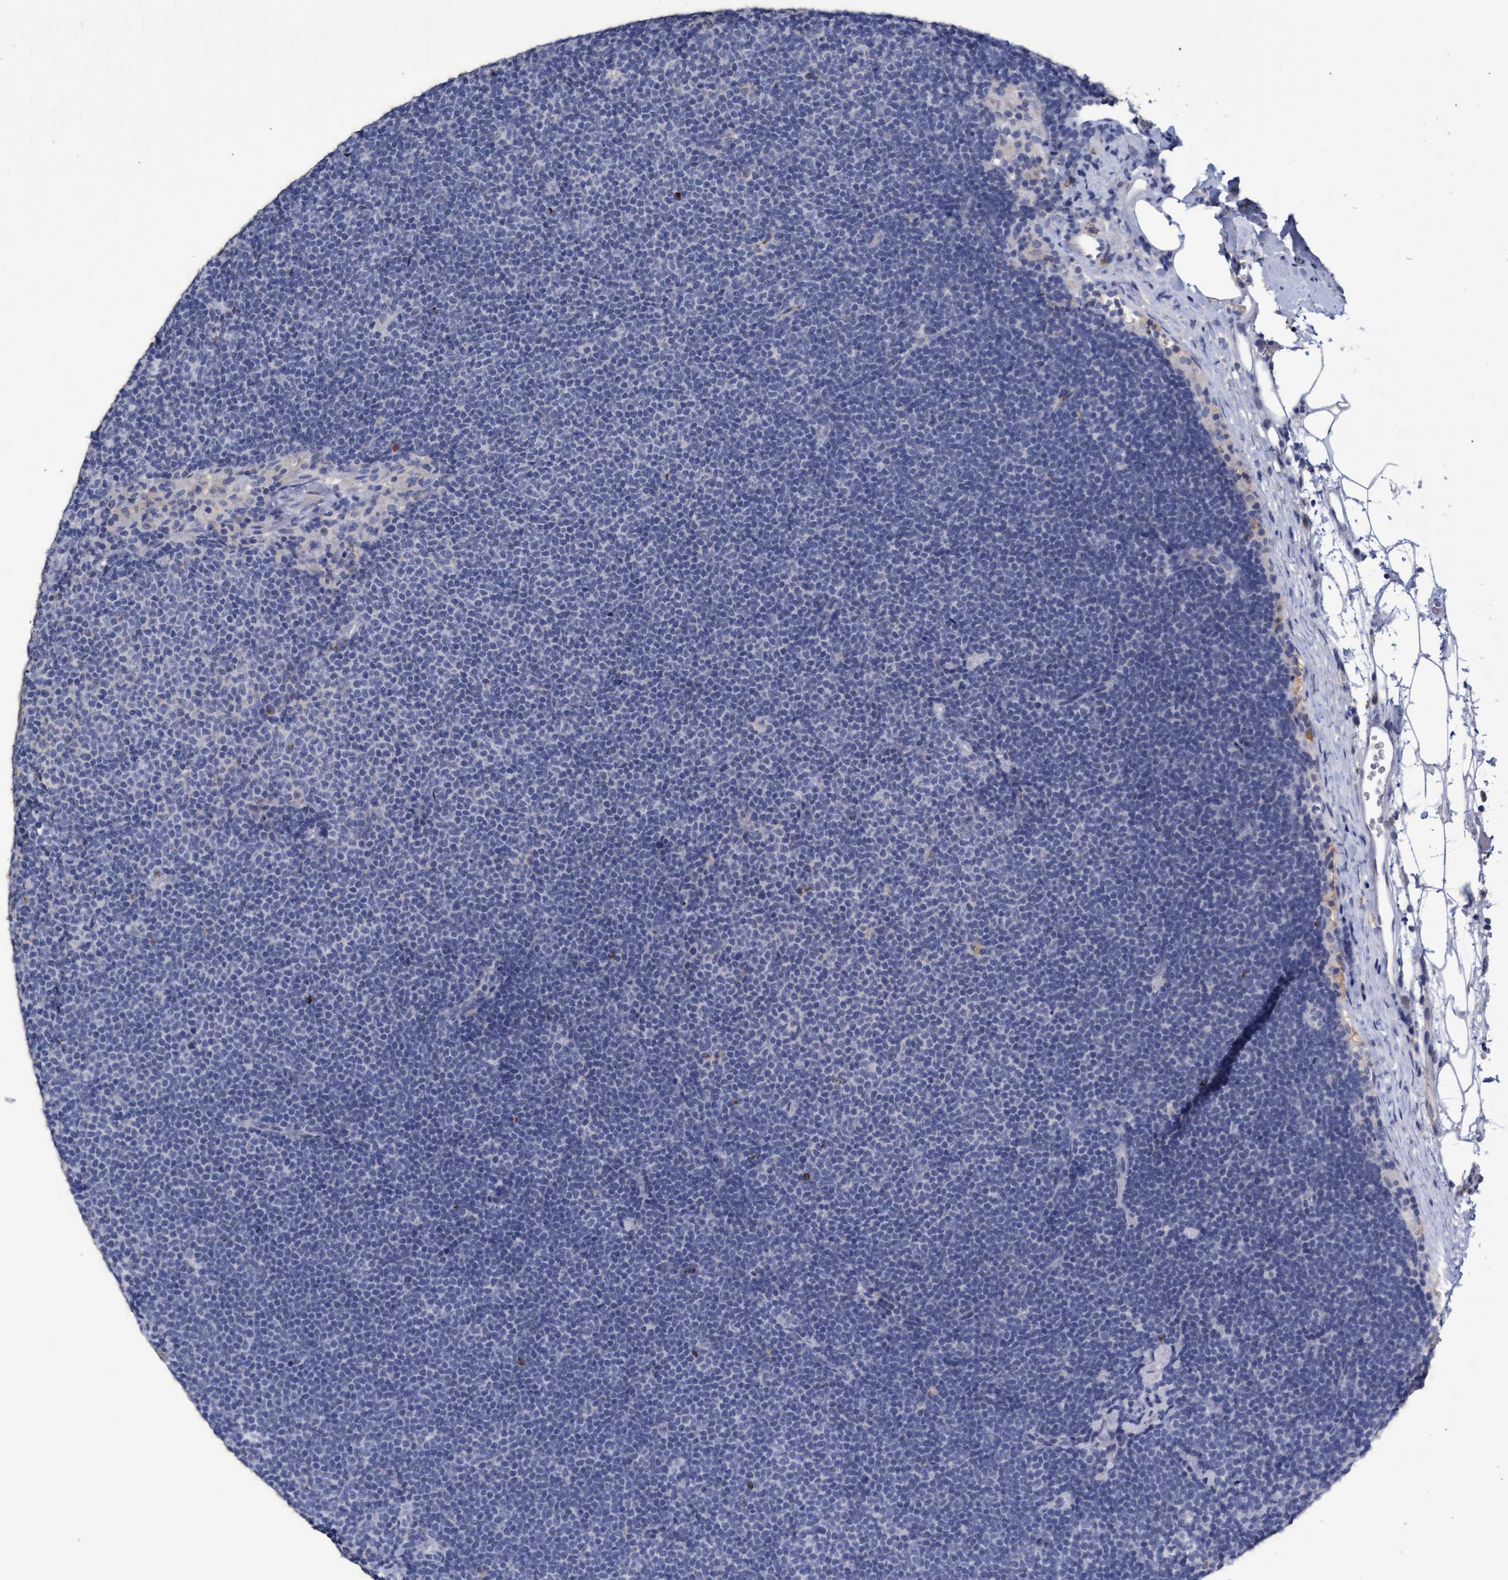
{"staining": {"intensity": "negative", "quantity": "none", "location": "none"}, "tissue": "lymphoma", "cell_type": "Tumor cells", "image_type": "cancer", "snomed": [{"axis": "morphology", "description": "Malignant lymphoma, non-Hodgkin's type, Low grade"}, {"axis": "topography", "description": "Lymph node"}], "caption": "High magnification brightfield microscopy of lymphoma stained with DAB (brown) and counterstained with hematoxylin (blue): tumor cells show no significant expression.", "gene": "GPR39", "patient": {"sex": "female", "age": 53}}